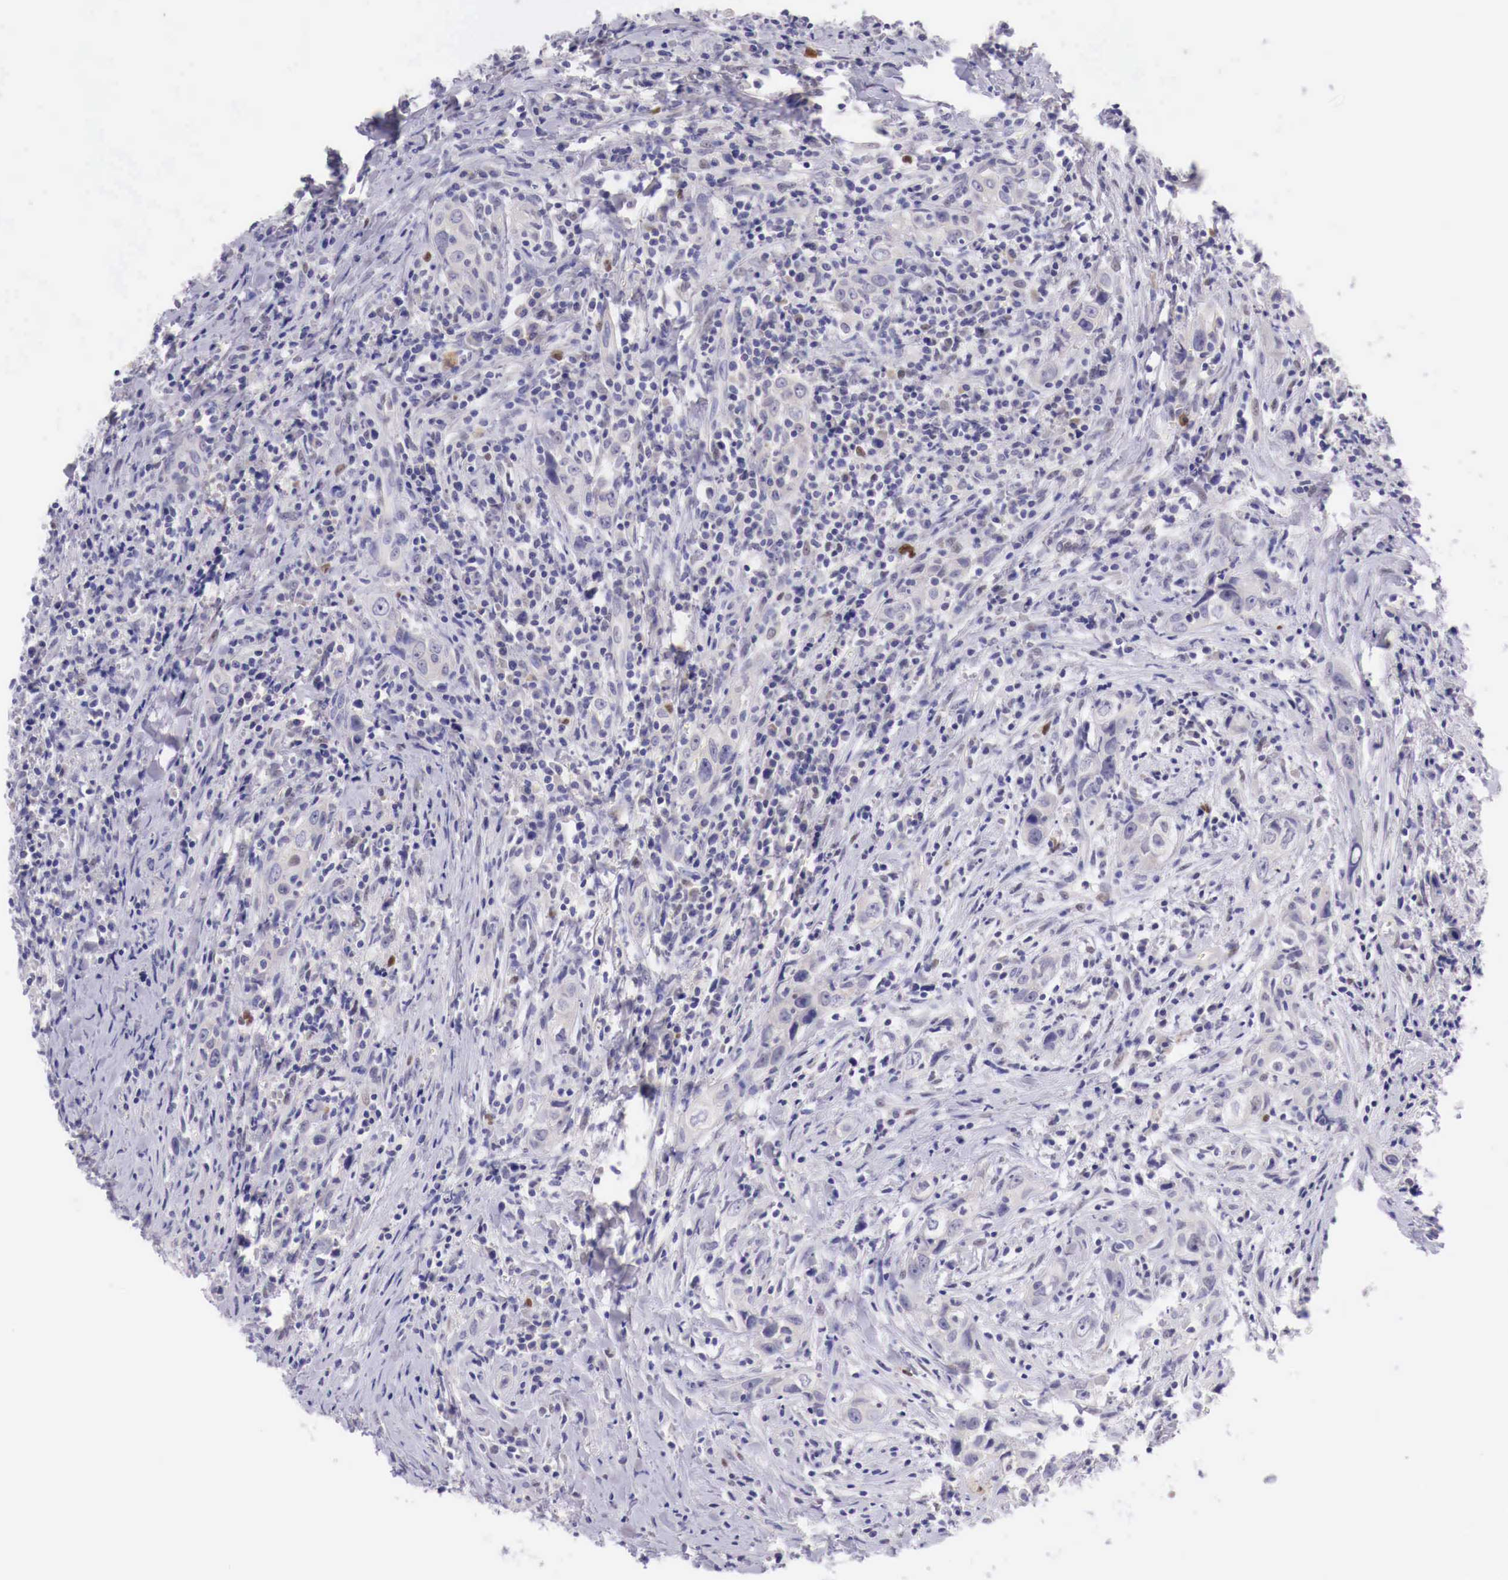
{"staining": {"intensity": "negative", "quantity": "none", "location": "none"}, "tissue": "head and neck cancer", "cell_type": "Tumor cells", "image_type": "cancer", "snomed": [{"axis": "morphology", "description": "Squamous cell carcinoma, NOS"}, {"axis": "topography", "description": "Oral tissue"}, {"axis": "topography", "description": "Head-Neck"}], "caption": "Head and neck cancer (squamous cell carcinoma) stained for a protein using immunohistochemistry demonstrates no positivity tumor cells.", "gene": "BCL6", "patient": {"sex": "female", "age": 82}}